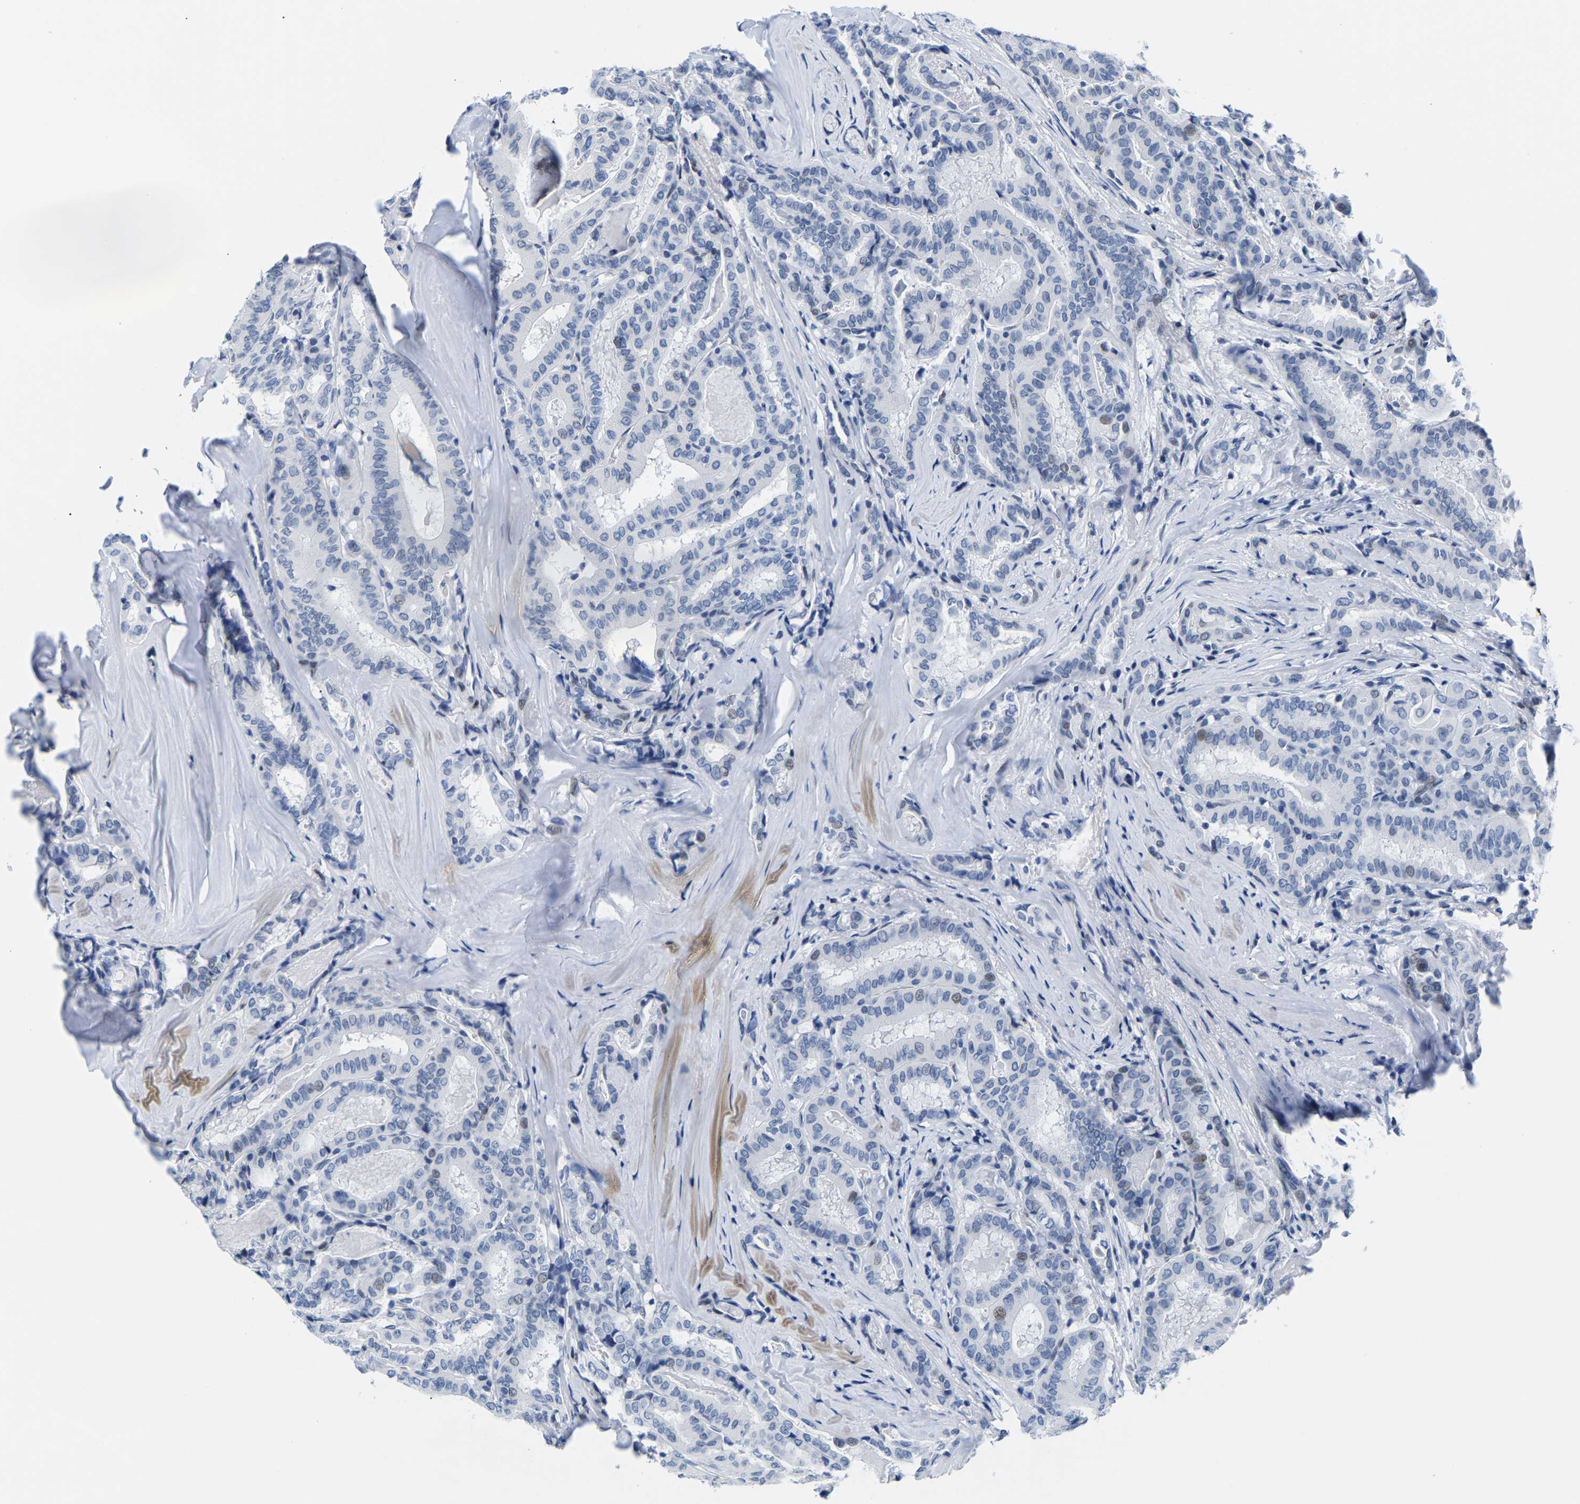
{"staining": {"intensity": "weak", "quantity": "<25%", "location": "nuclear"}, "tissue": "thyroid cancer", "cell_type": "Tumor cells", "image_type": "cancer", "snomed": [{"axis": "morphology", "description": "Papillary adenocarcinoma, NOS"}, {"axis": "topography", "description": "Thyroid gland"}], "caption": "Protein analysis of thyroid cancer reveals no significant positivity in tumor cells. (DAB IHC, high magnification).", "gene": "UPK3A", "patient": {"sex": "female", "age": 42}}